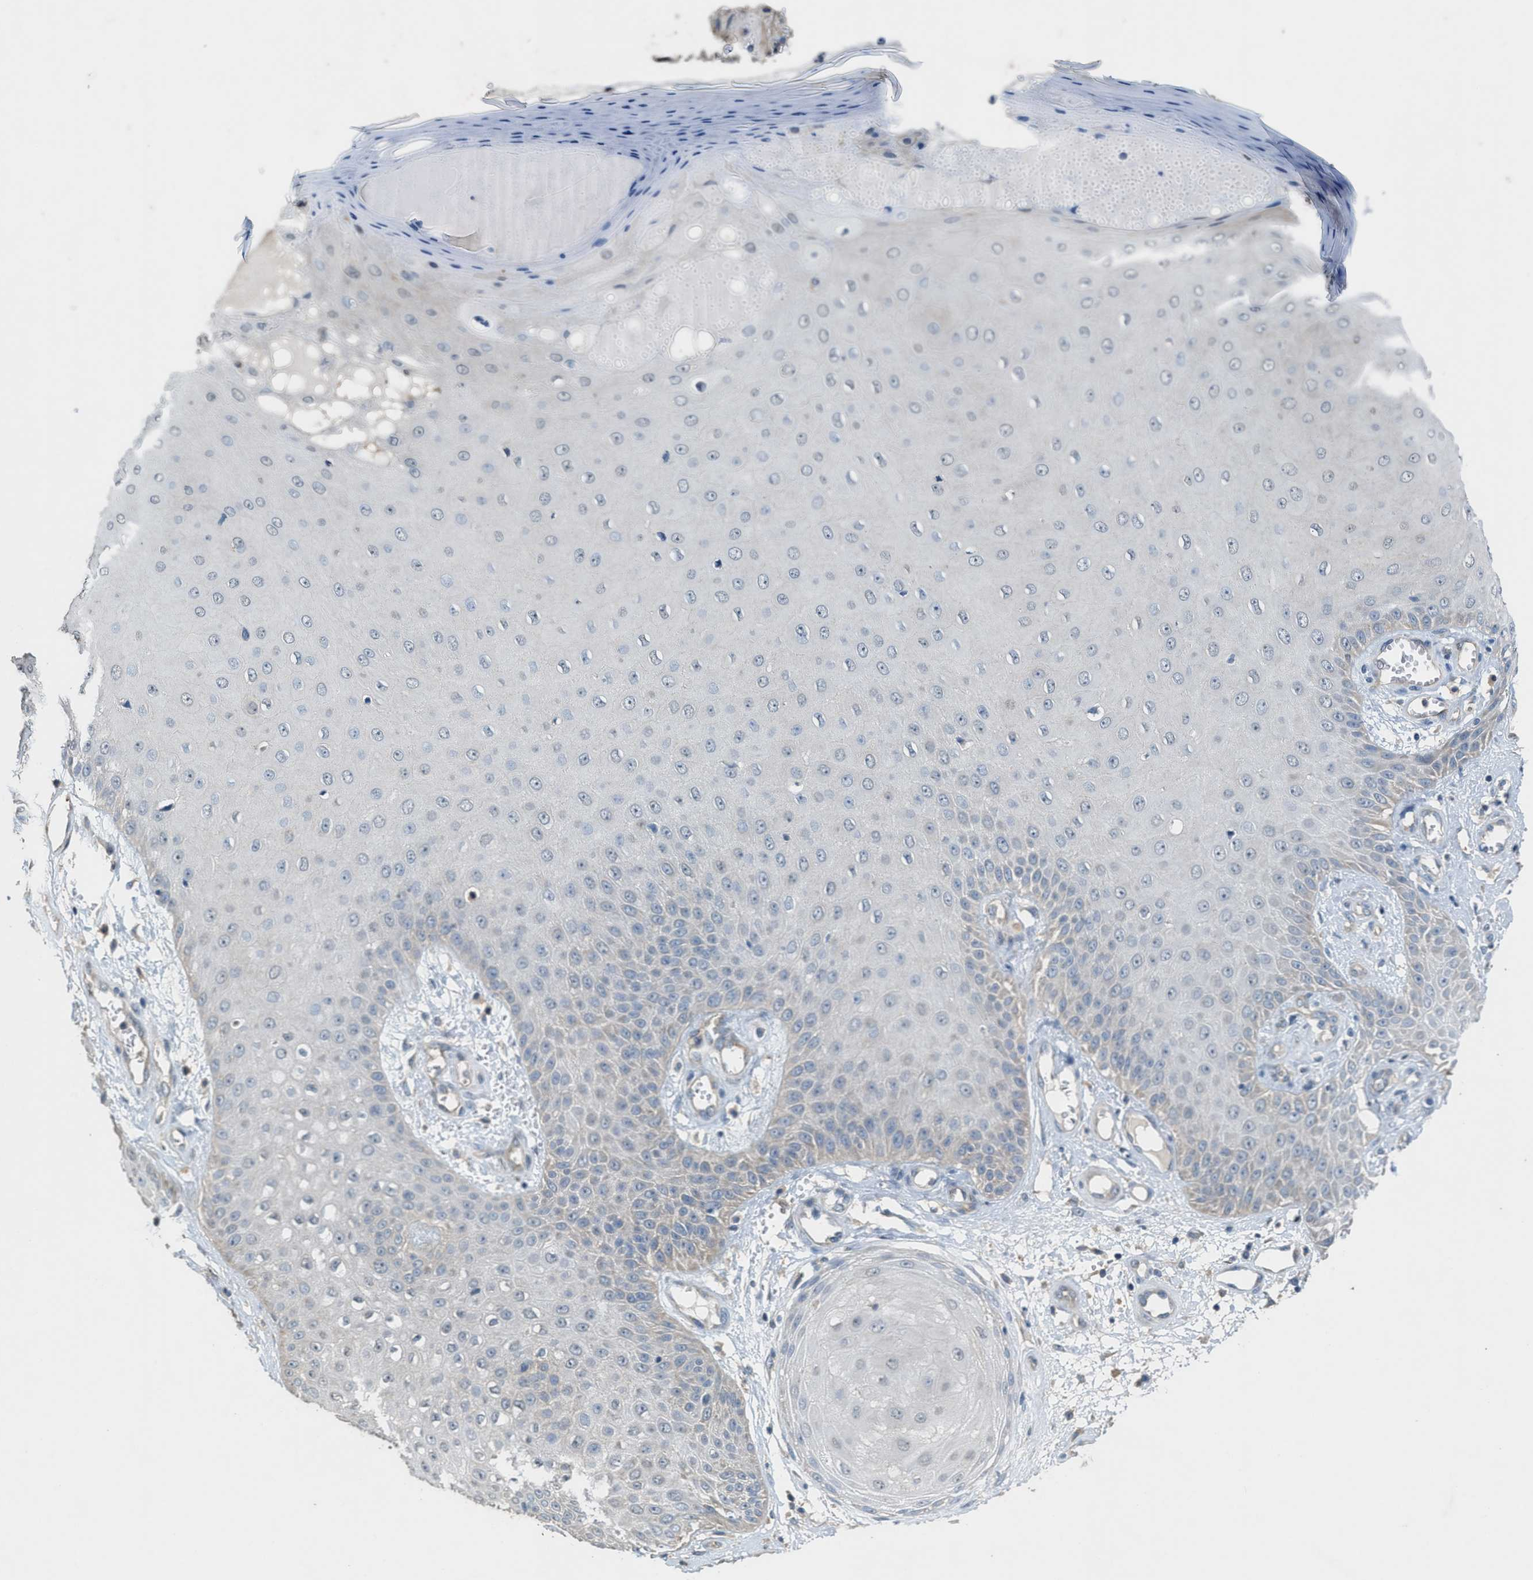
{"staining": {"intensity": "weak", "quantity": "<25%", "location": "cytoplasmic/membranous"}, "tissue": "skin cancer", "cell_type": "Tumor cells", "image_type": "cancer", "snomed": [{"axis": "morphology", "description": "Squamous cell carcinoma, NOS"}, {"axis": "topography", "description": "Skin"}], "caption": "Immunohistochemistry photomicrograph of squamous cell carcinoma (skin) stained for a protein (brown), which shows no positivity in tumor cells.", "gene": "DGKE", "patient": {"sex": "male", "age": 74}}